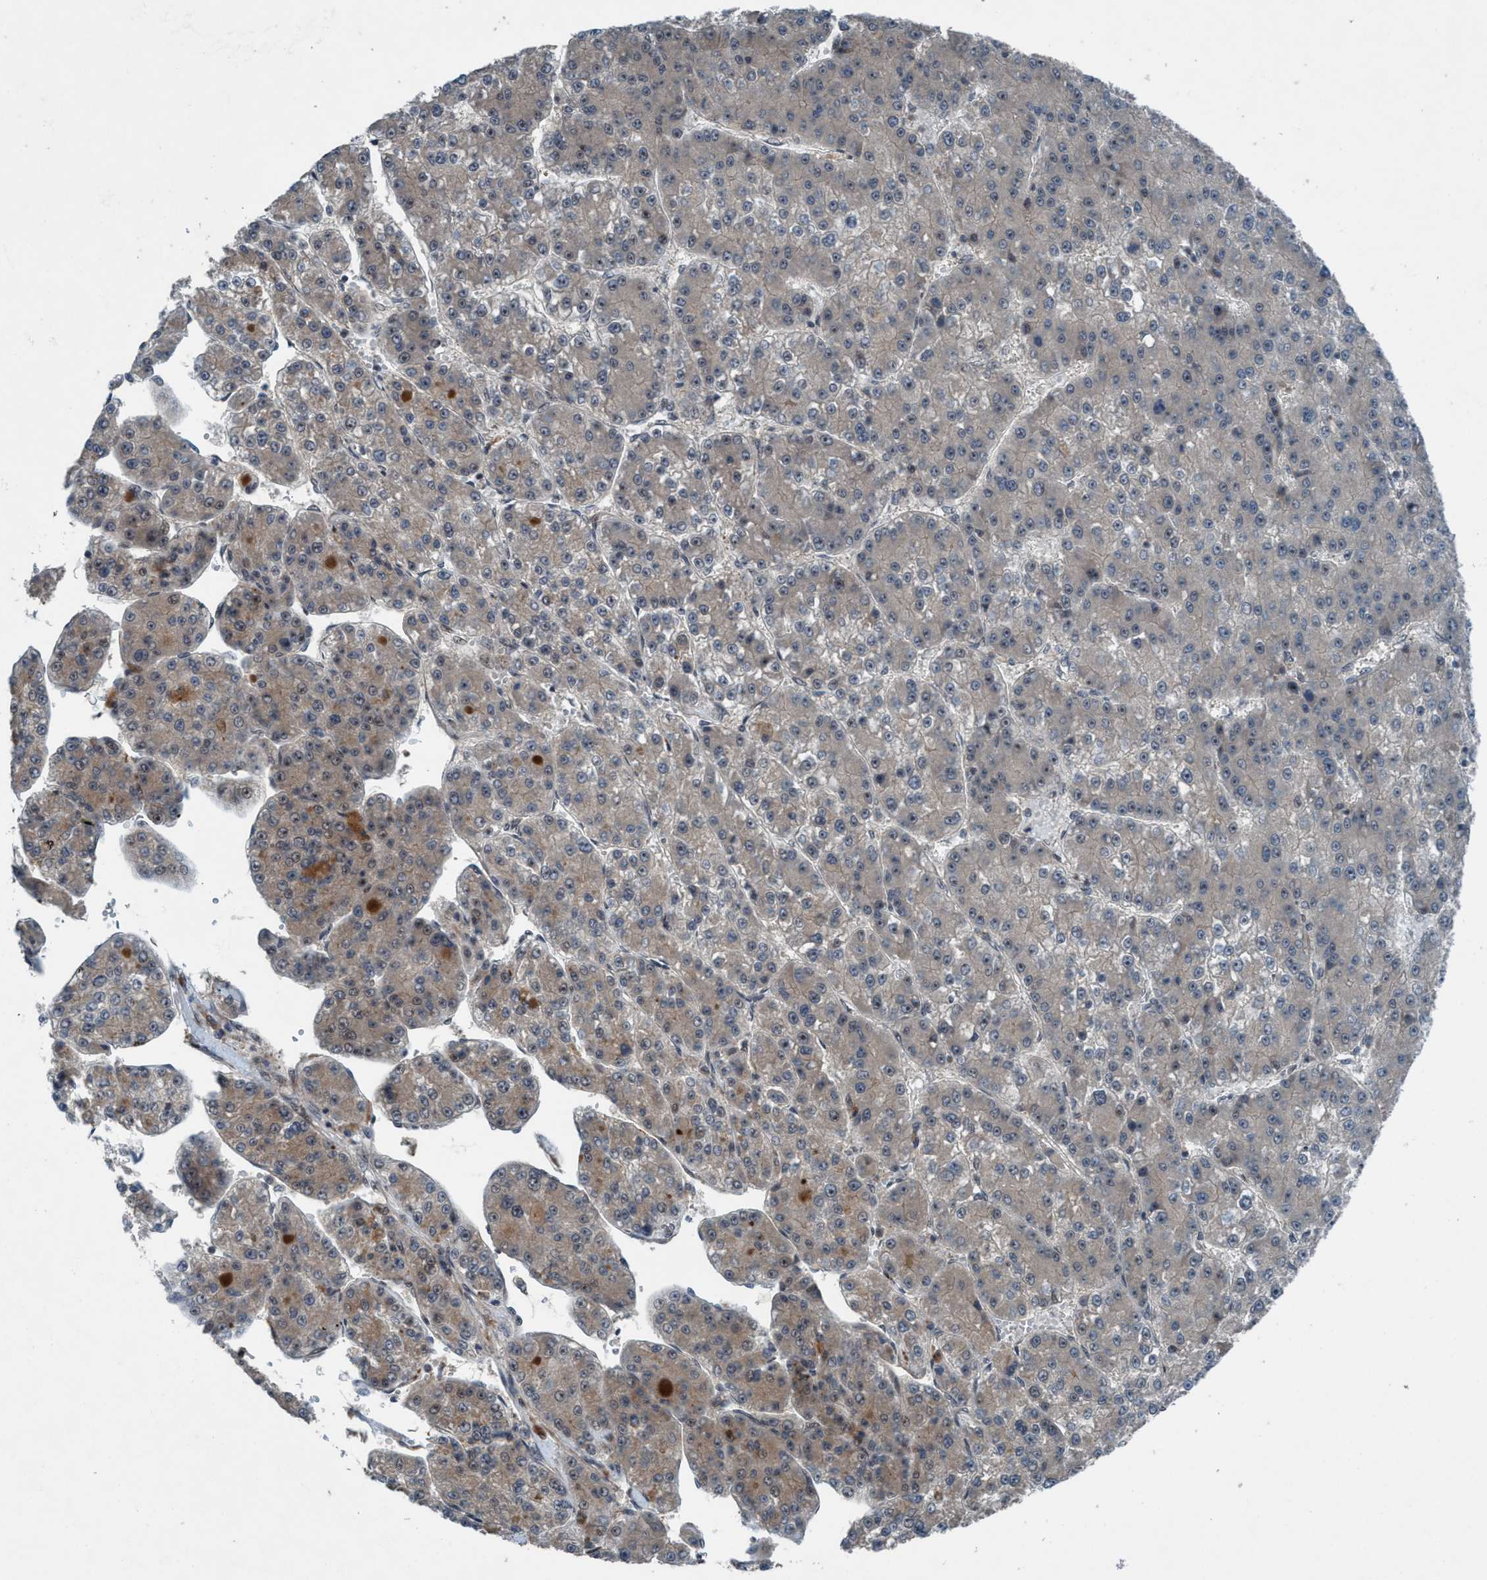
{"staining": {"intensity": "weak", "quantity": "<25%", "location": "cytoplasmic/membranous"}, "tissue": "liver cancer", "cell_type": "Tumor cells", "image_type": "cancer", "snomed": [{"axis": "morphology", "description": "Carcinoma, Hepatocellular, NOS"}, {"axis": "topography", "description": "Liver"}], "caption": "DAB immunohistochemical staining of human liver hepatocellular carcinoma demonstrates no significant expression in tumor cells.", "gene": "NISCH", "patient": {"sex": "female", "age": 73}}